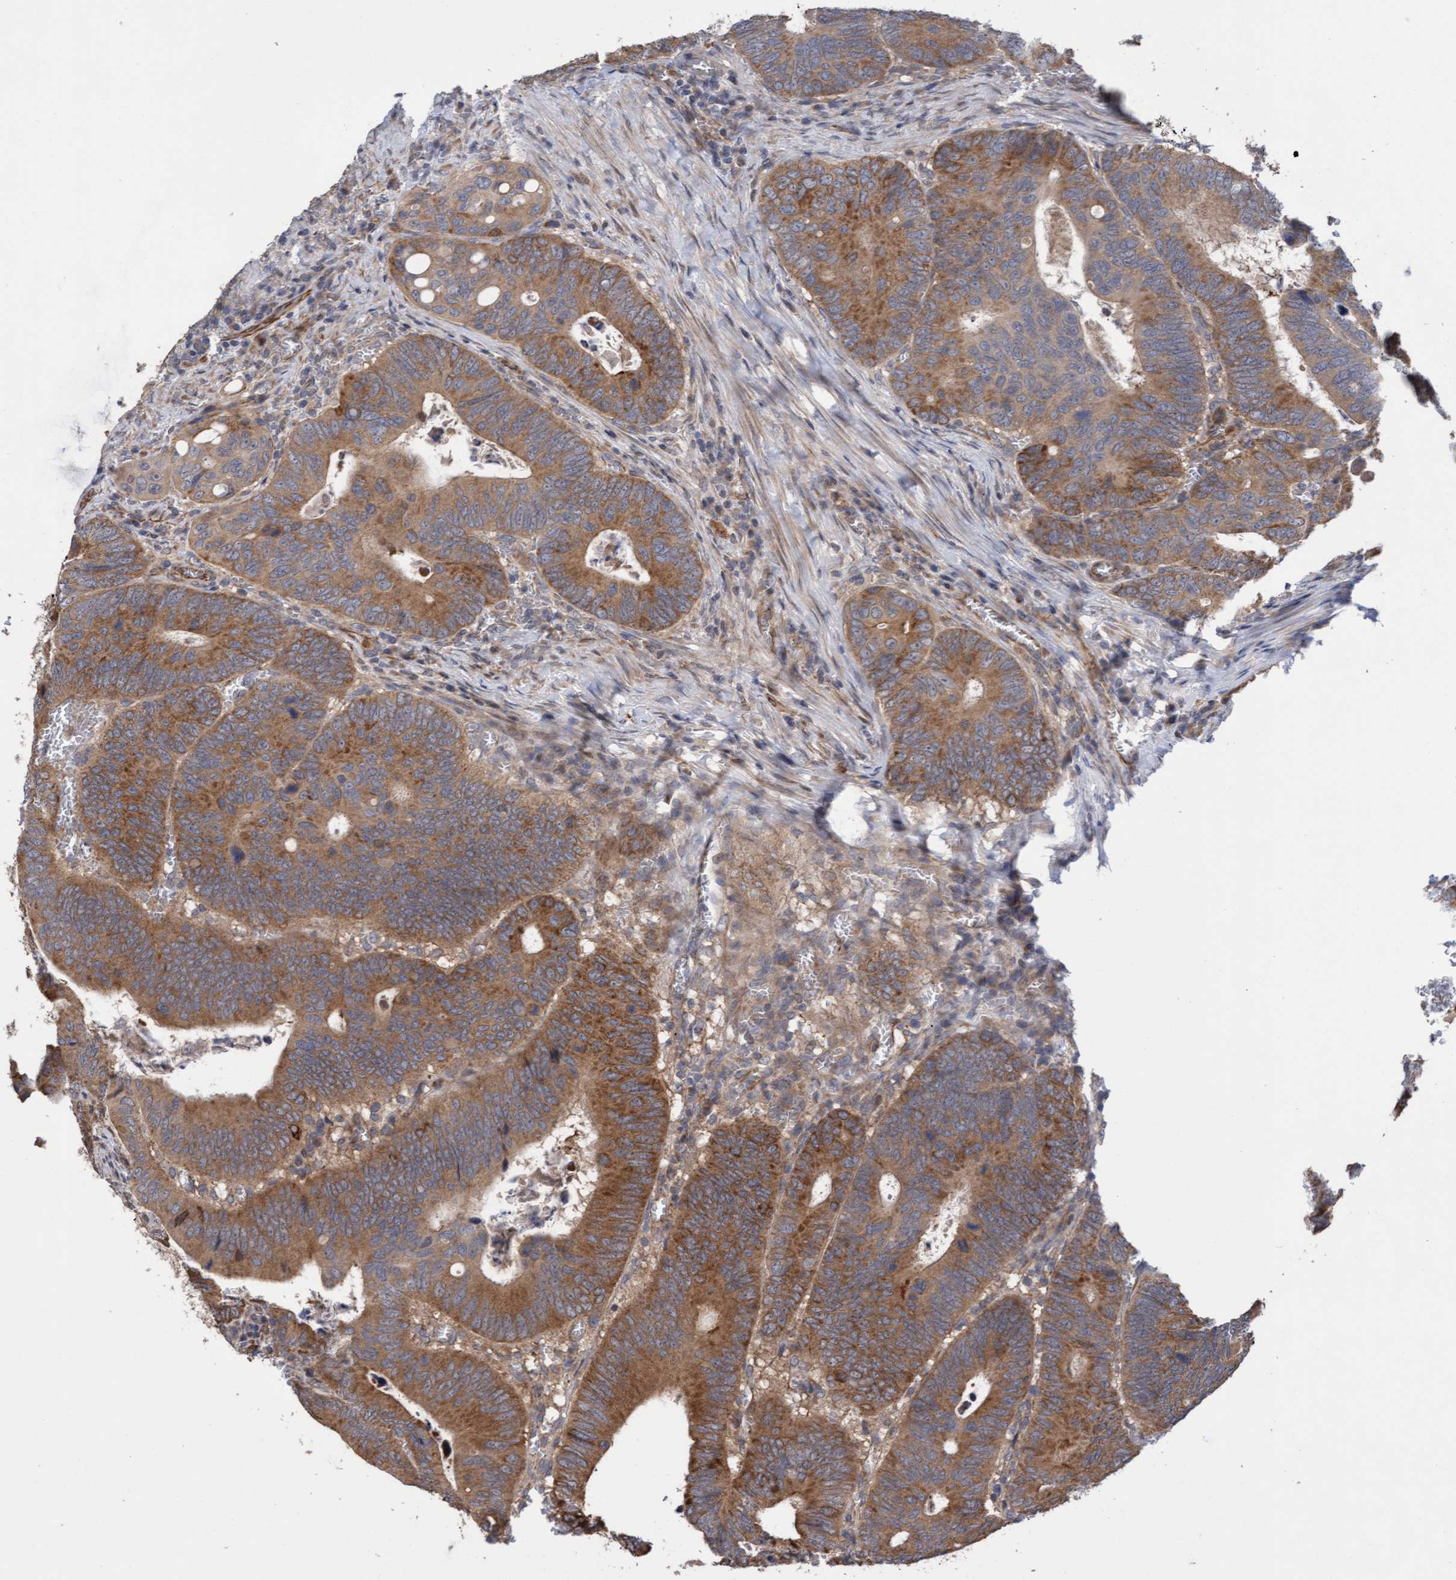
{"staining": {"intensity": "moderate", "quantity": ">75%", "location": "cytoplasmic/membranous"}, "tissue": "colorectal cancer", "cell_type": "Tumor cells", "image_type": "cancer", "snomed": [{"axis": "morphology", "description": "Inflammation, NOS"}, {"axis": "morphology", "description": "Adenocarcinoma, NOS"}, {"axis": "topography", "description": "Colon"}], "caption": "Protein staining of colorectal cancer (adenocarcinoma) tissue shows moderate cytoplasmic/membranous staining in approximately >75% of tumor cells. The staining is performed using DAB brown chromogen to label protein expression. The nuclei are counter-stained blue using hematoxylin.", "gene": "ITFG1", "patient": {"sex": "male", "age": 72}}